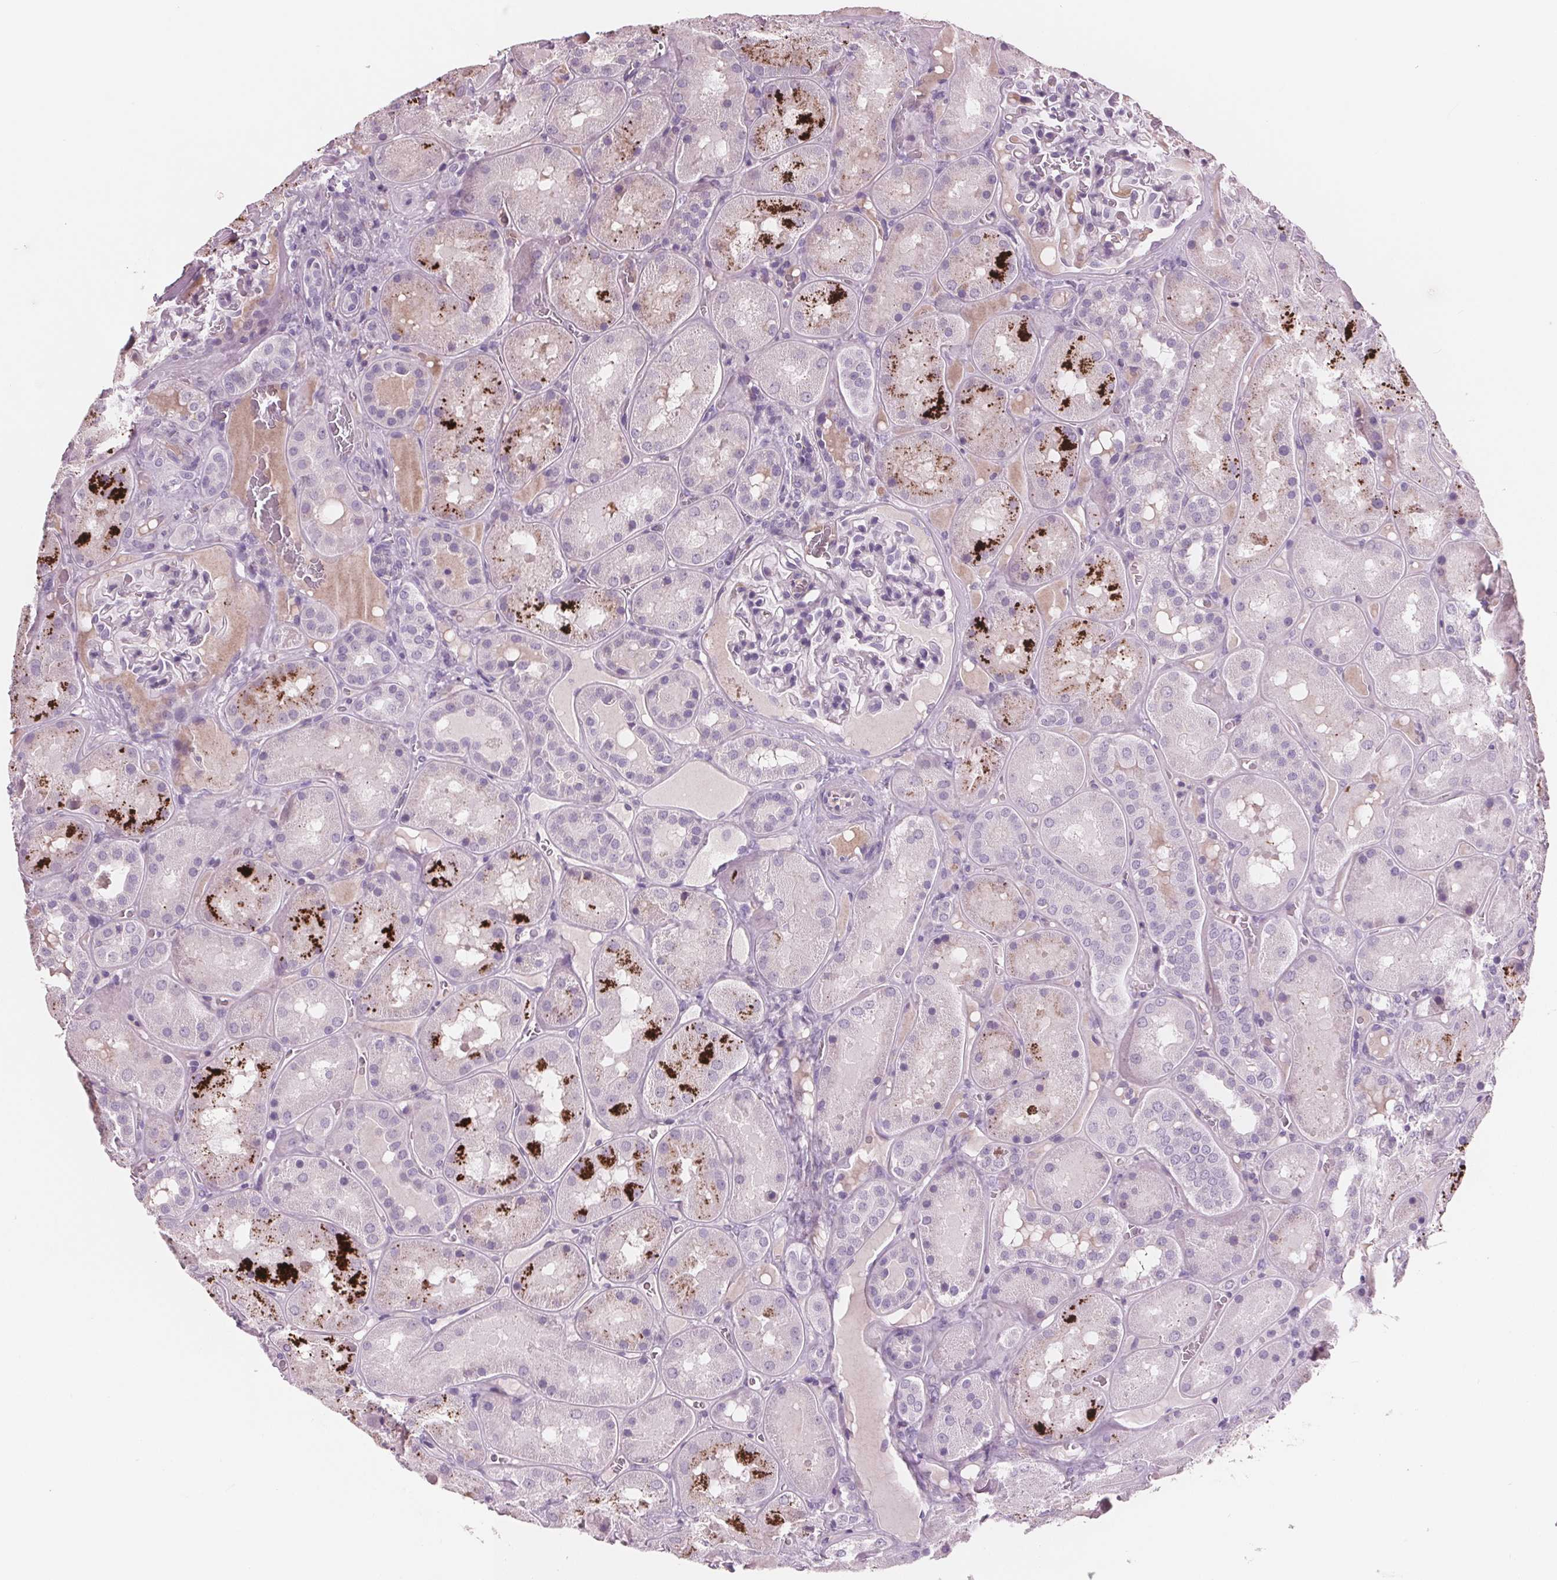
{"staining": {"intensity": "negative", "quantity": "none", "location": "none"}, "tissue": "kidney", "cell_type": "Cells in glomeruli", "image_type": "normal", "snomed": [{"axis": "morphology", "description": "Normal tissue, NOS"}, {"axis": "topography", "description": "Kidney"}], "caption": "Immunohistochemistry (IHC) micrograph of unremarkable kidney stained for a protein (brown), which reveals no expression in cells in glomeruli.", "gene": "AMBP", "patient": {"sex": "male", "age": 73}}